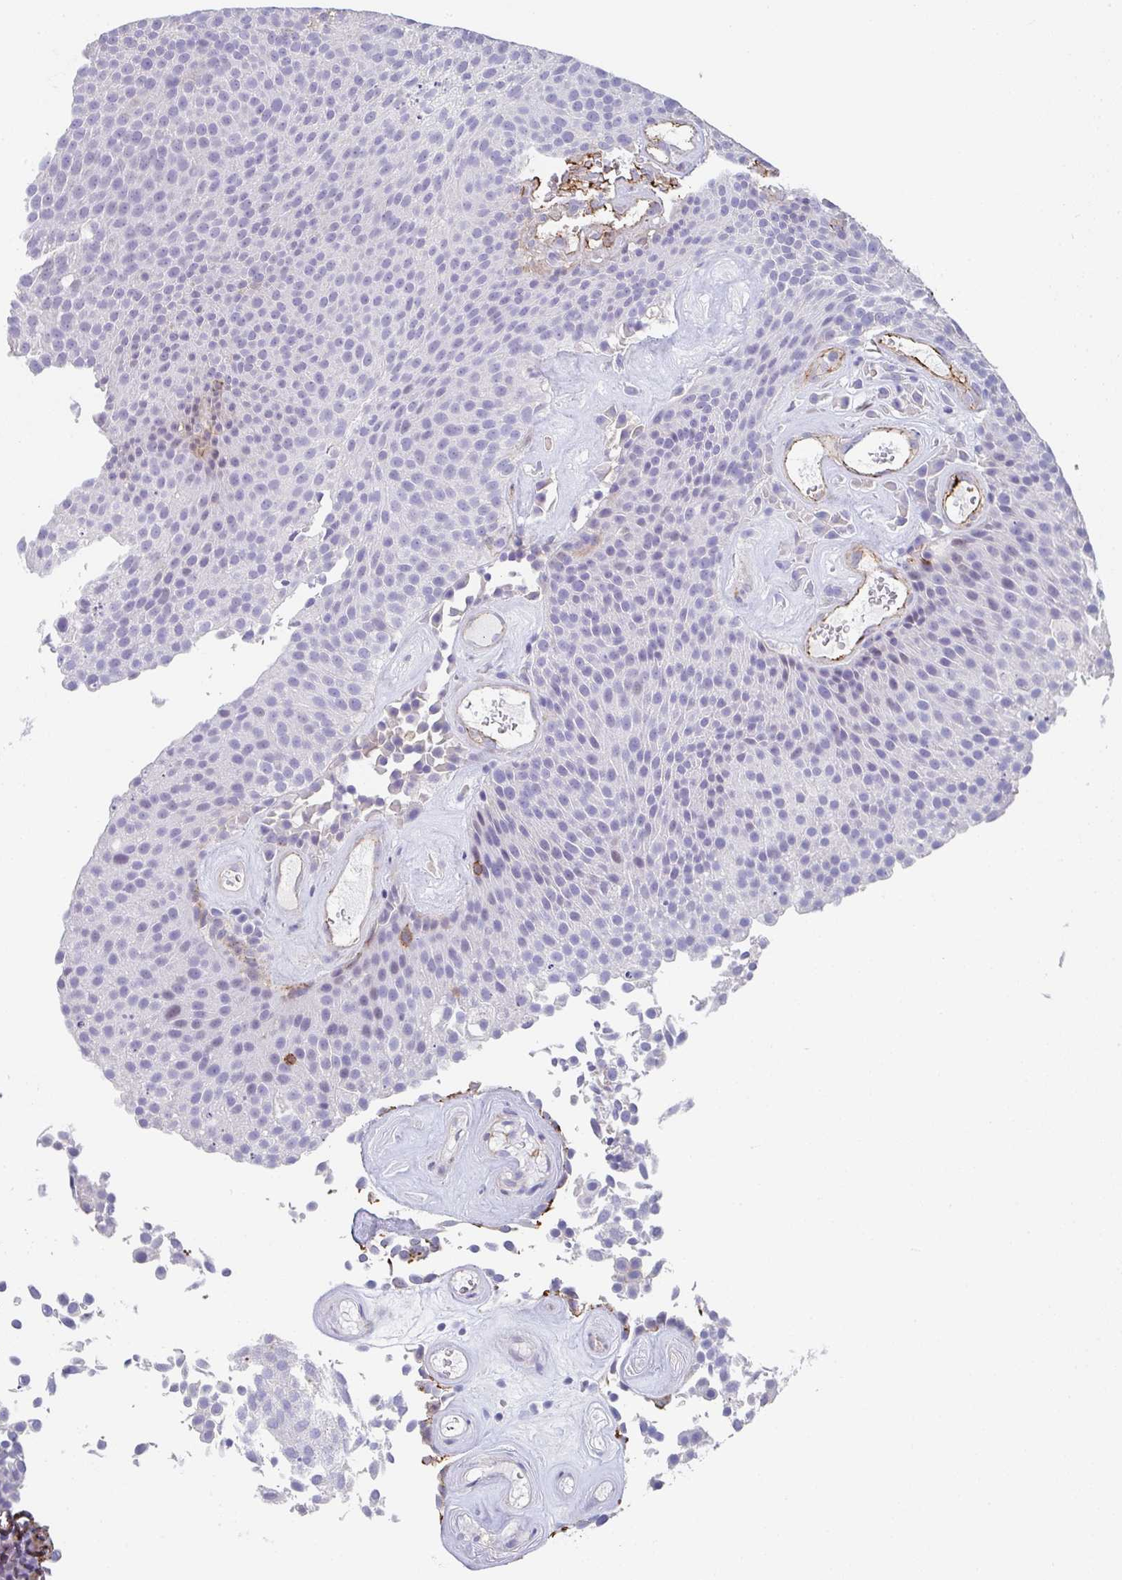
{"staining": {"intensity": "negative", "quantity": "none", "location": "none"}, "tissue": "urothelial cancer", "cell_type": "Tumor cells", "image_type": "cancer", "snomed": [{"axis": "morphology", "description": "Urothelial carcinoma, Low grade"}, {"axis": "topography", "description": "Urinary bladder"}], "caption": "Immunohistochemistry (IHC) image of urothelial cancer stained for a protein (brown), which exhibits no expression in tumor cells. The staining was performed using DAB to visualize the protein expression in brown, while the nuclei were stained in blue with hematoxylin (Magnification: 20x).", "gene": "DBN1", "patient": {"sex": "female", "age": 79}}